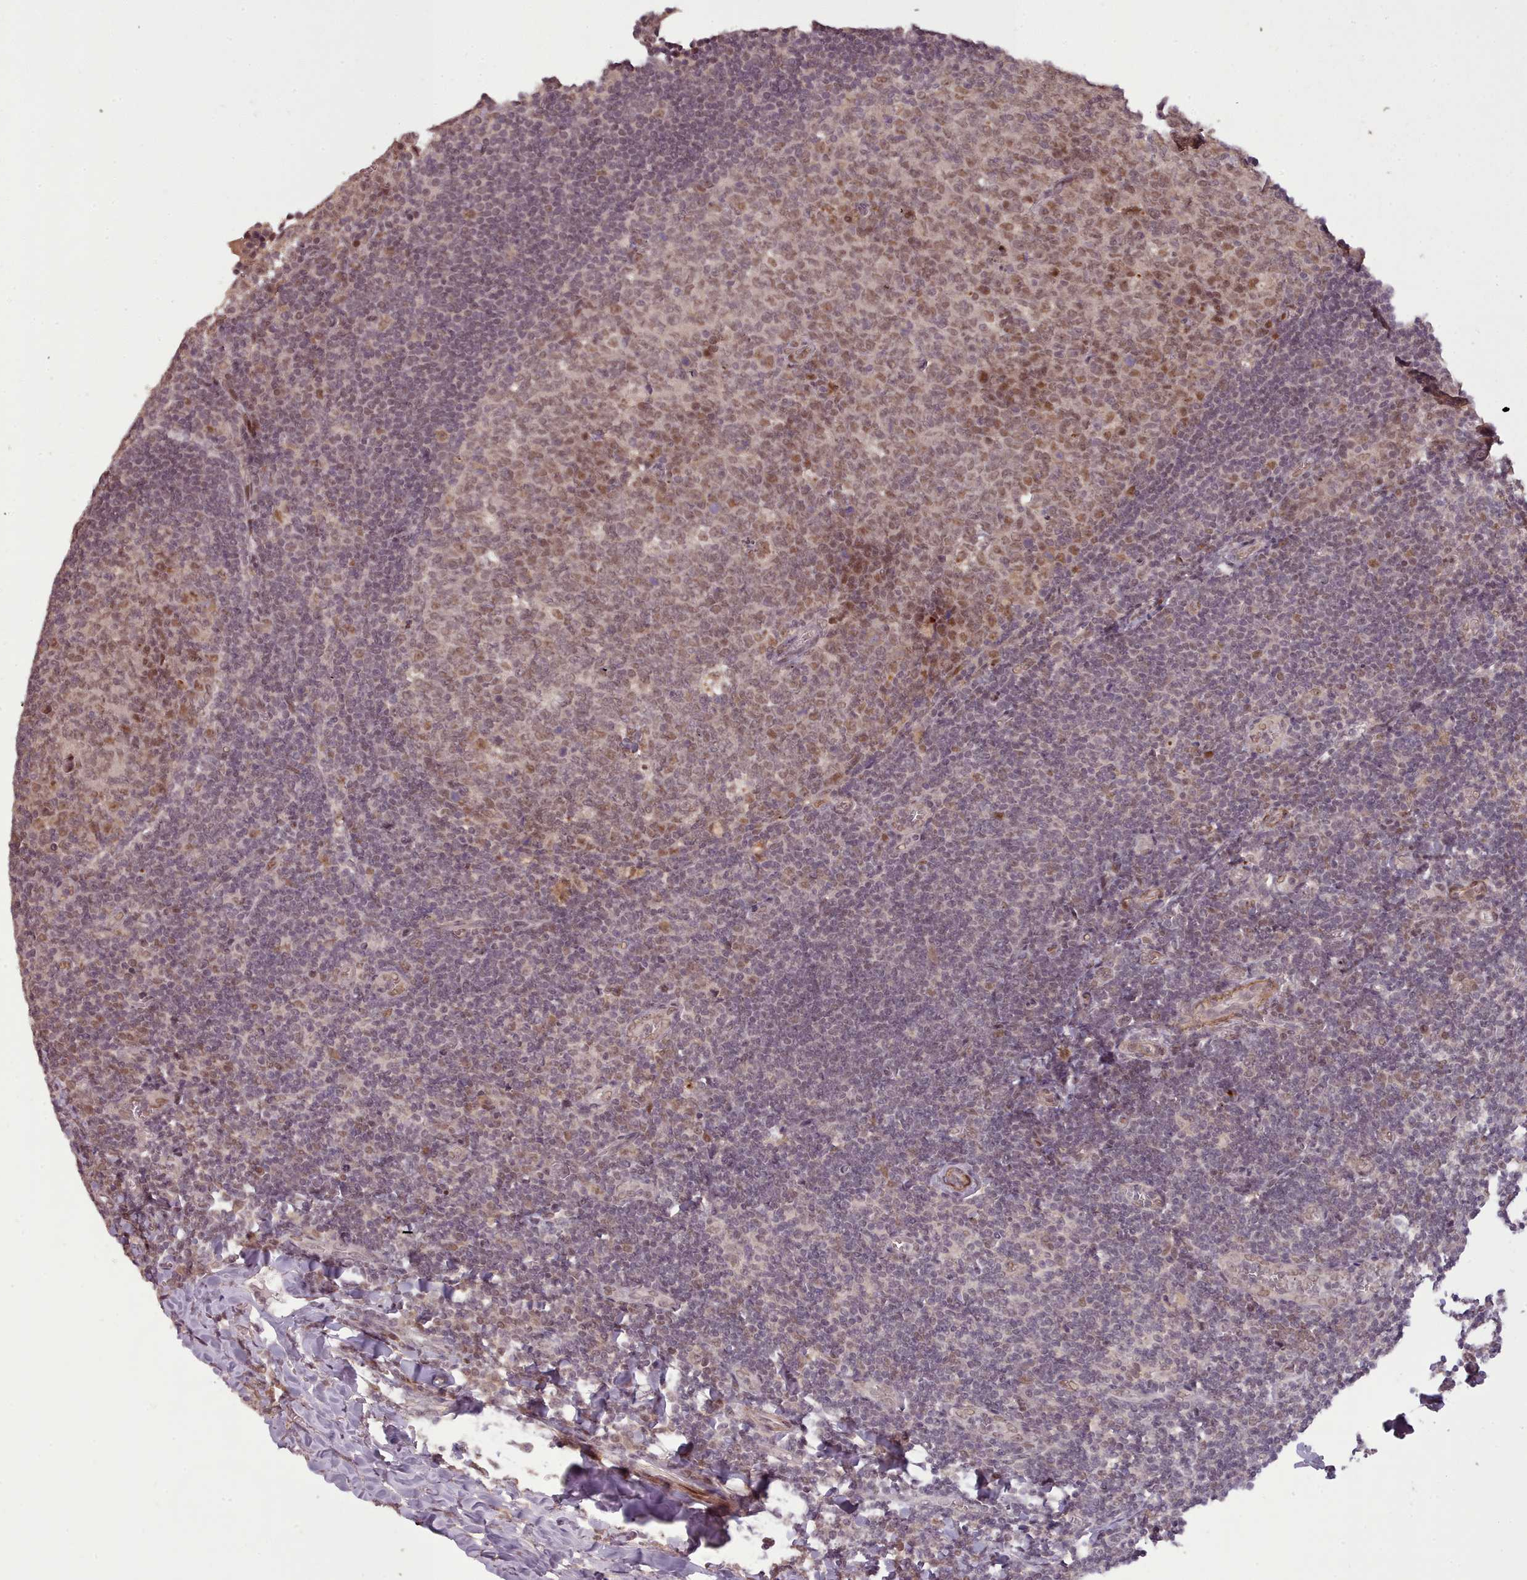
{"staining": {"intensity": "moderate", "quantity": "25%-75%", "location": "nuclear"}, "tissue": "tonsil", "cell_type": "Germinal center cells", "image_type": "normal", "snomed": [{"axis": "morphology", "description": "Normal tissue, NOS"}, {"axis": "topography", "description": "Tonsil"}], "caption": "A photomicrograph of tonsil stained for a protein displays moderate nuclear brown staining in germinal center cells.", "gene": "CDC6", "patient": {"sex": "male", "age": 27}}